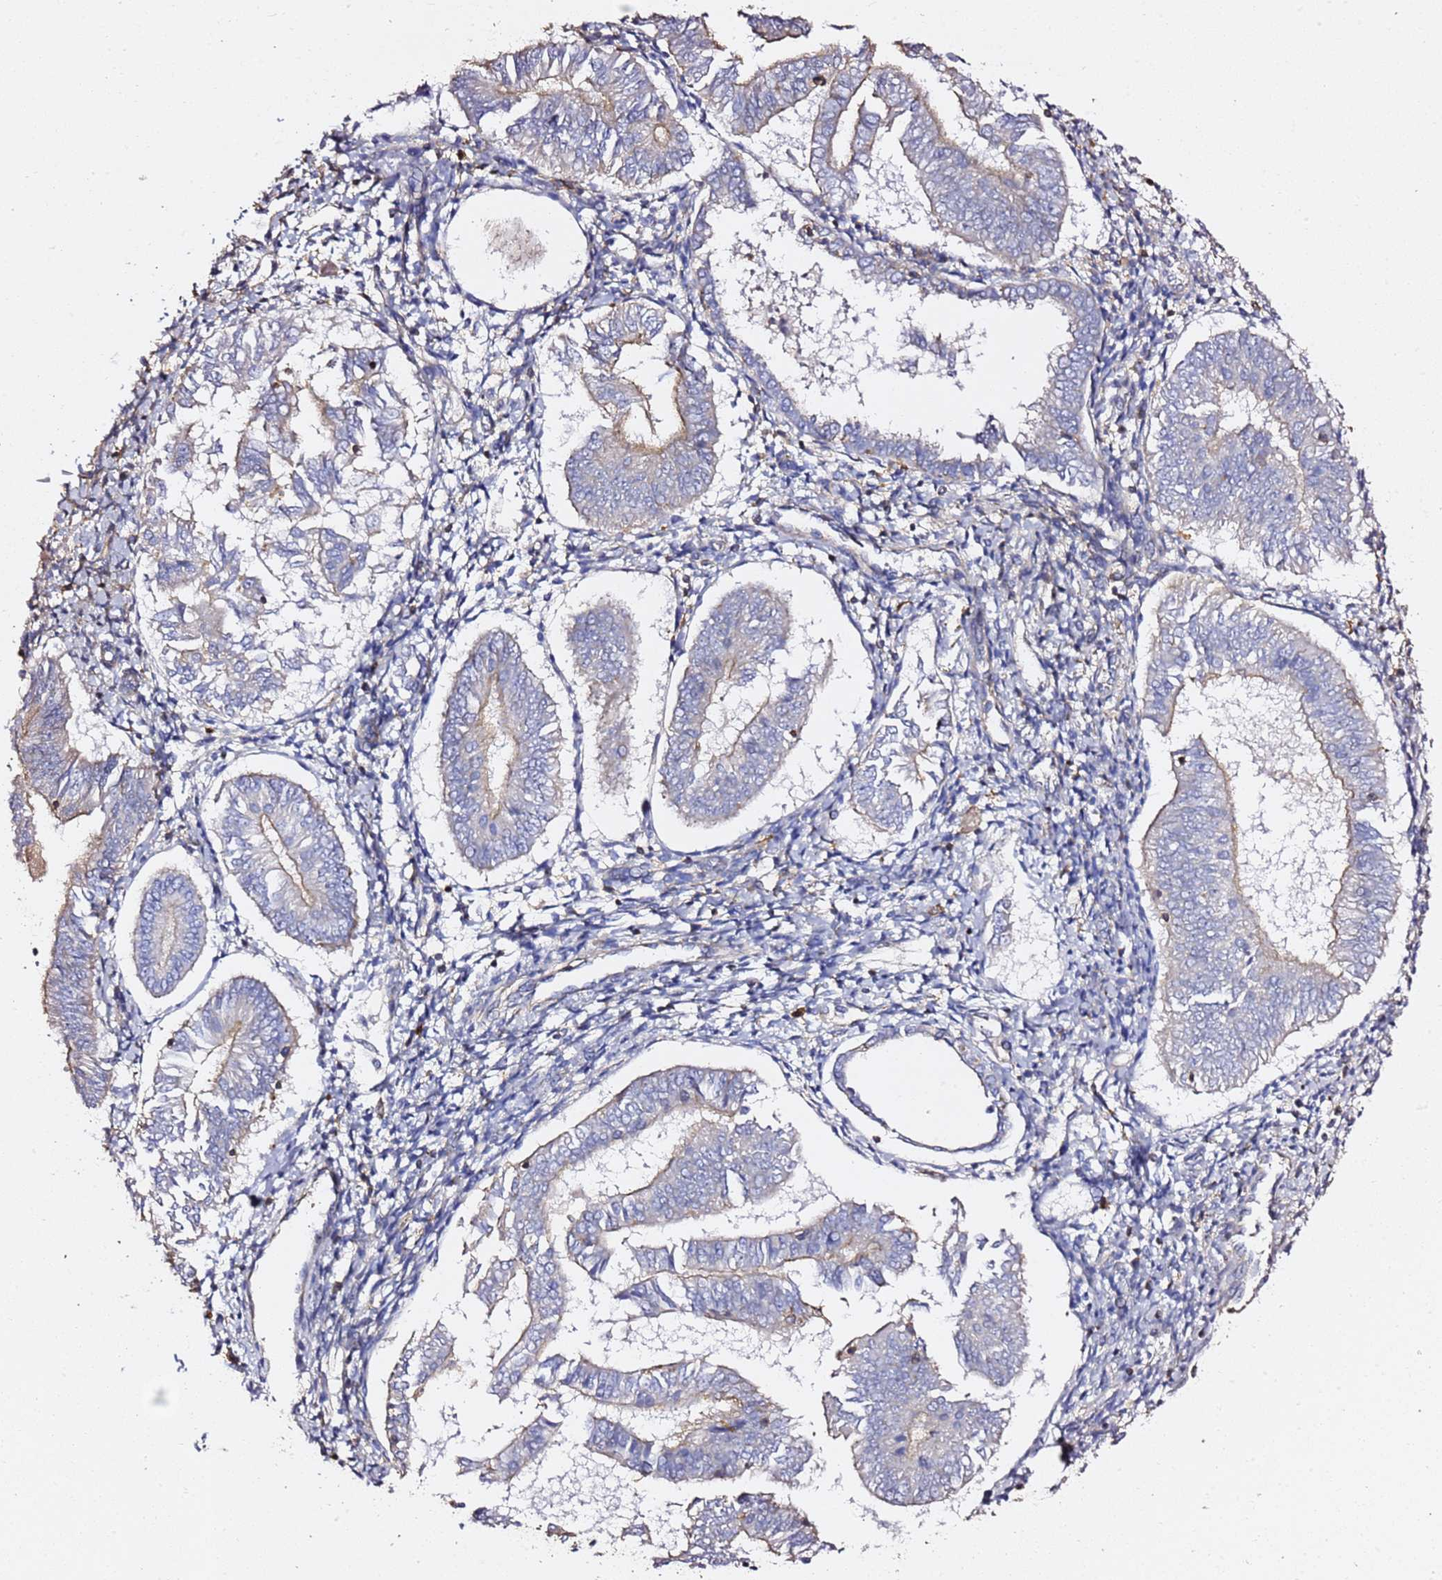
{"staining": {"intensity": "negative", "quantity": "none", "location": "none"}, "tissue": "endometrial cancer", "cell_type": "Tumor cells", "image_type": "cancer", "snomed": [{"axis": "morphology", "description": "Adenocarcinoma, NOS"}, {"axis": "topography", "description": "Endometrium"}], "caption": "An immunohistochemistry histopathology image of endometrial cancer (adenocarcinoma) is shown. There is no staining in tumor cells of endometrial cancer (adenocarcinoma).", "gene": "ZFP36L2", "patient": {"sex": "female", "age": 58}}